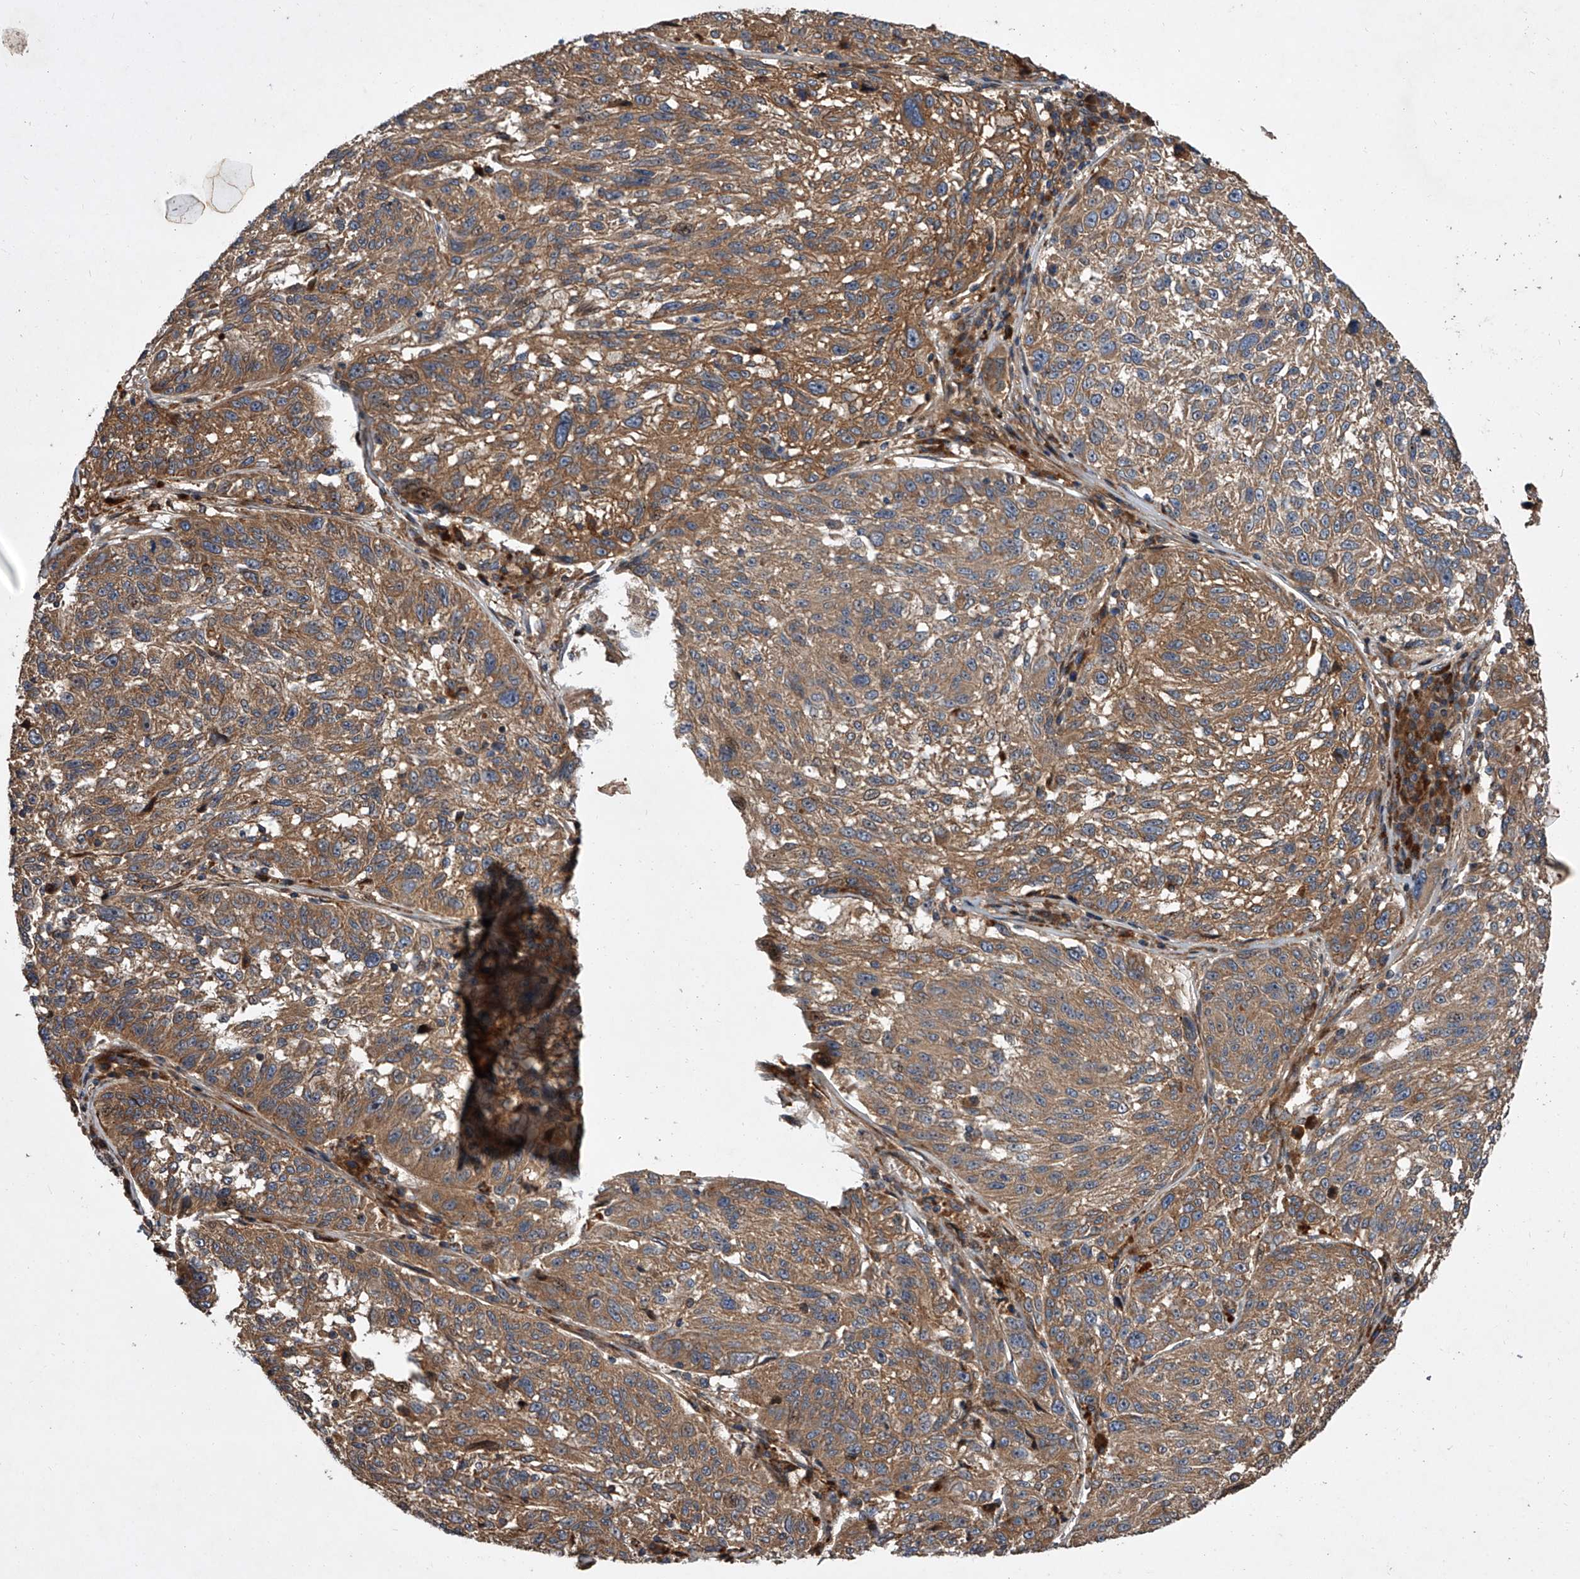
{"staining": {"intensity": "moderate", "quantity": ">75%", "location": "cytoplasmic/membranous"}, "tissue": "melanoma", "cell_type": "Tumor cells", "image_type": "cancer", "snomed": [{"axis": "morphology", "description": "Malignant melanoma, NOS"}, {"axis": "topography", "description": "Skin"}], "caption": "Human melanoma stained with a protein marker displays moderate staining in tumor cells.", "gene": "USP47", "patient": {"sex": "male", "age": 53}}